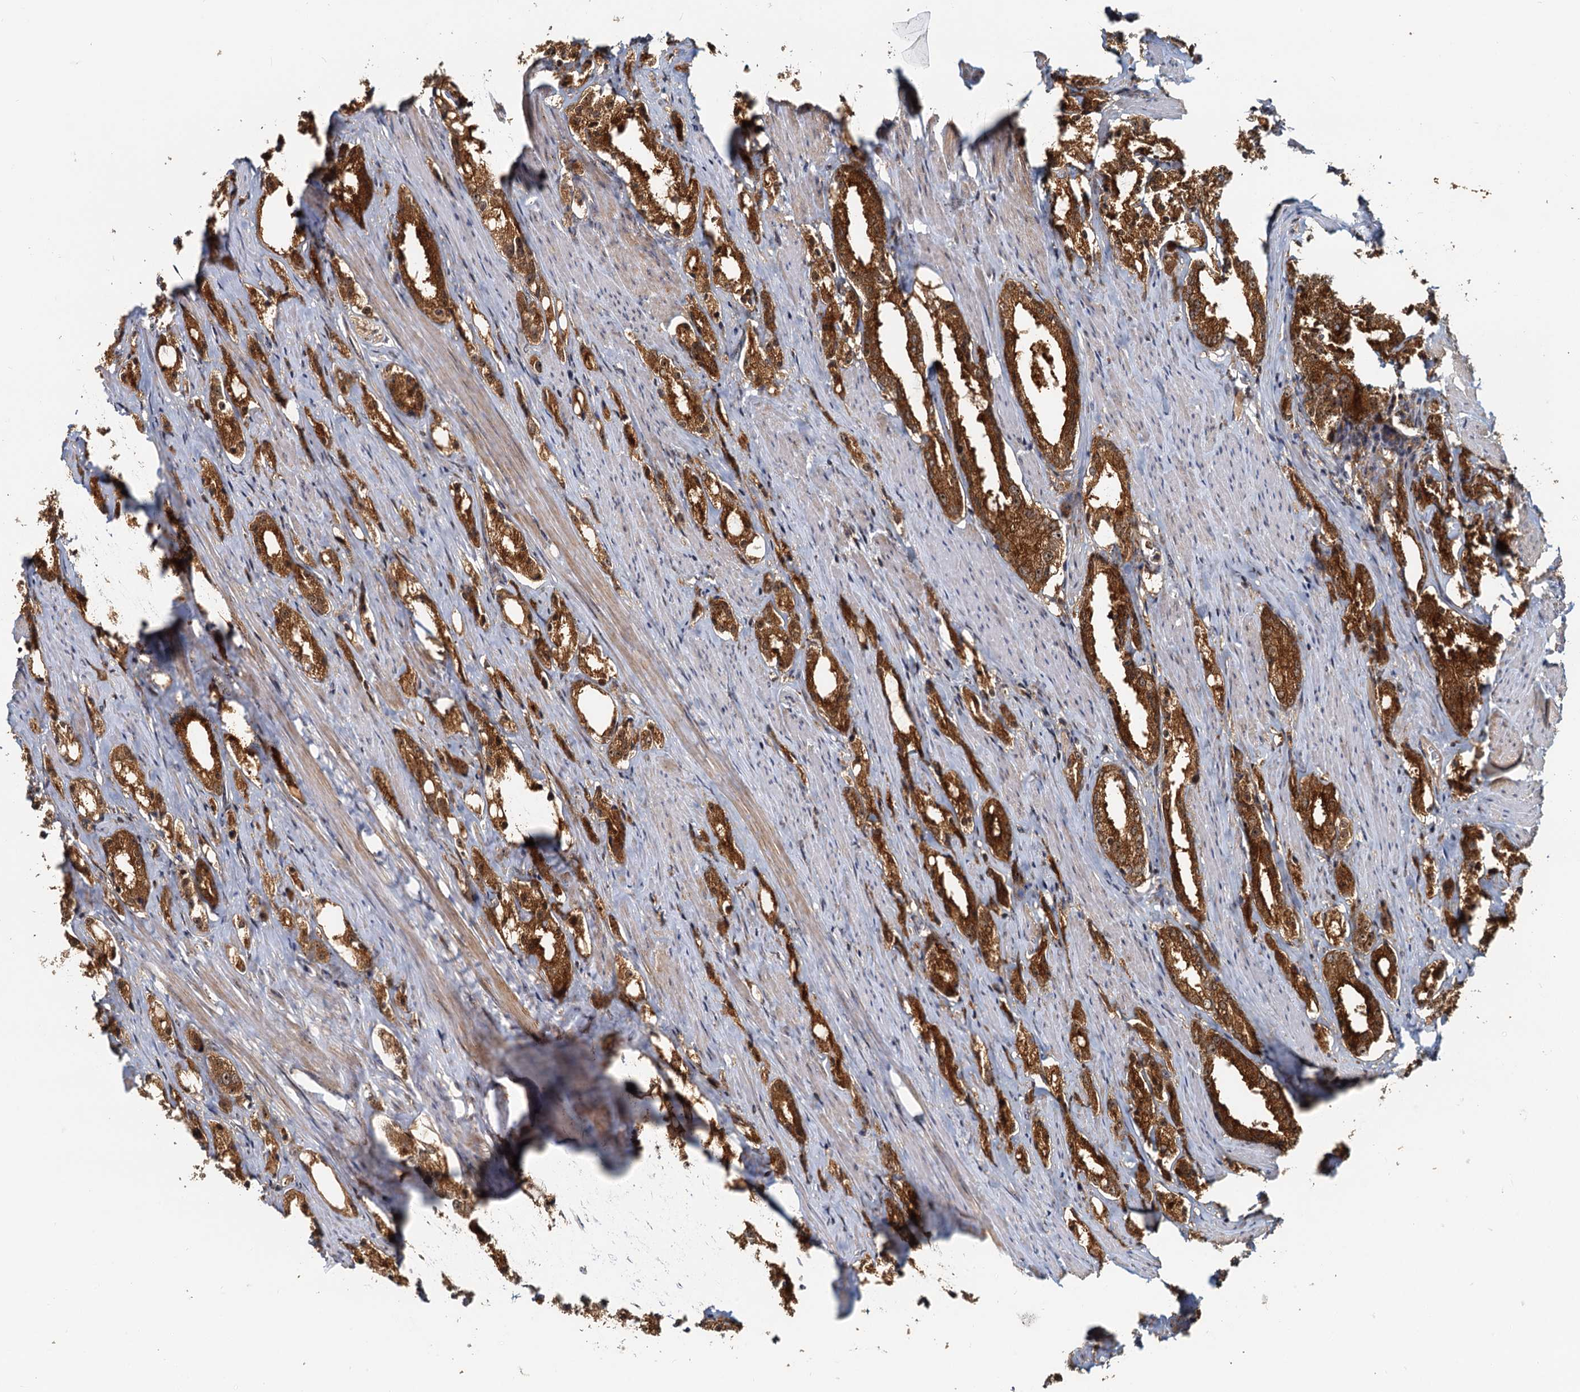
{"staining": {"intensity": "strong", "quantity": ">75%", "location": "cytoplasmic/membranous,nuclear"}, "tissue": "prostate cancer", "cell_type": "Tumor cells", "image_type": "cancer", "snomed": [{"axis": "morphology", "description": "Adenocarcinoma, High grade"}, {"axis": "topography", "description": "Prostate"}], "caption": "A brown stain labels strong cytoplasmic/membranous and nuclear expression of a protein in prostate adenocarcinoma (high-grade) tumor cells. The staining was performed using DAB to visualize the protein expression in brown, while the nuclei were stained in blue with hematoxylin (Magnification: 20x).", "gene": "TOLLIP", "patient": {"sex": "male", "age": 66}}